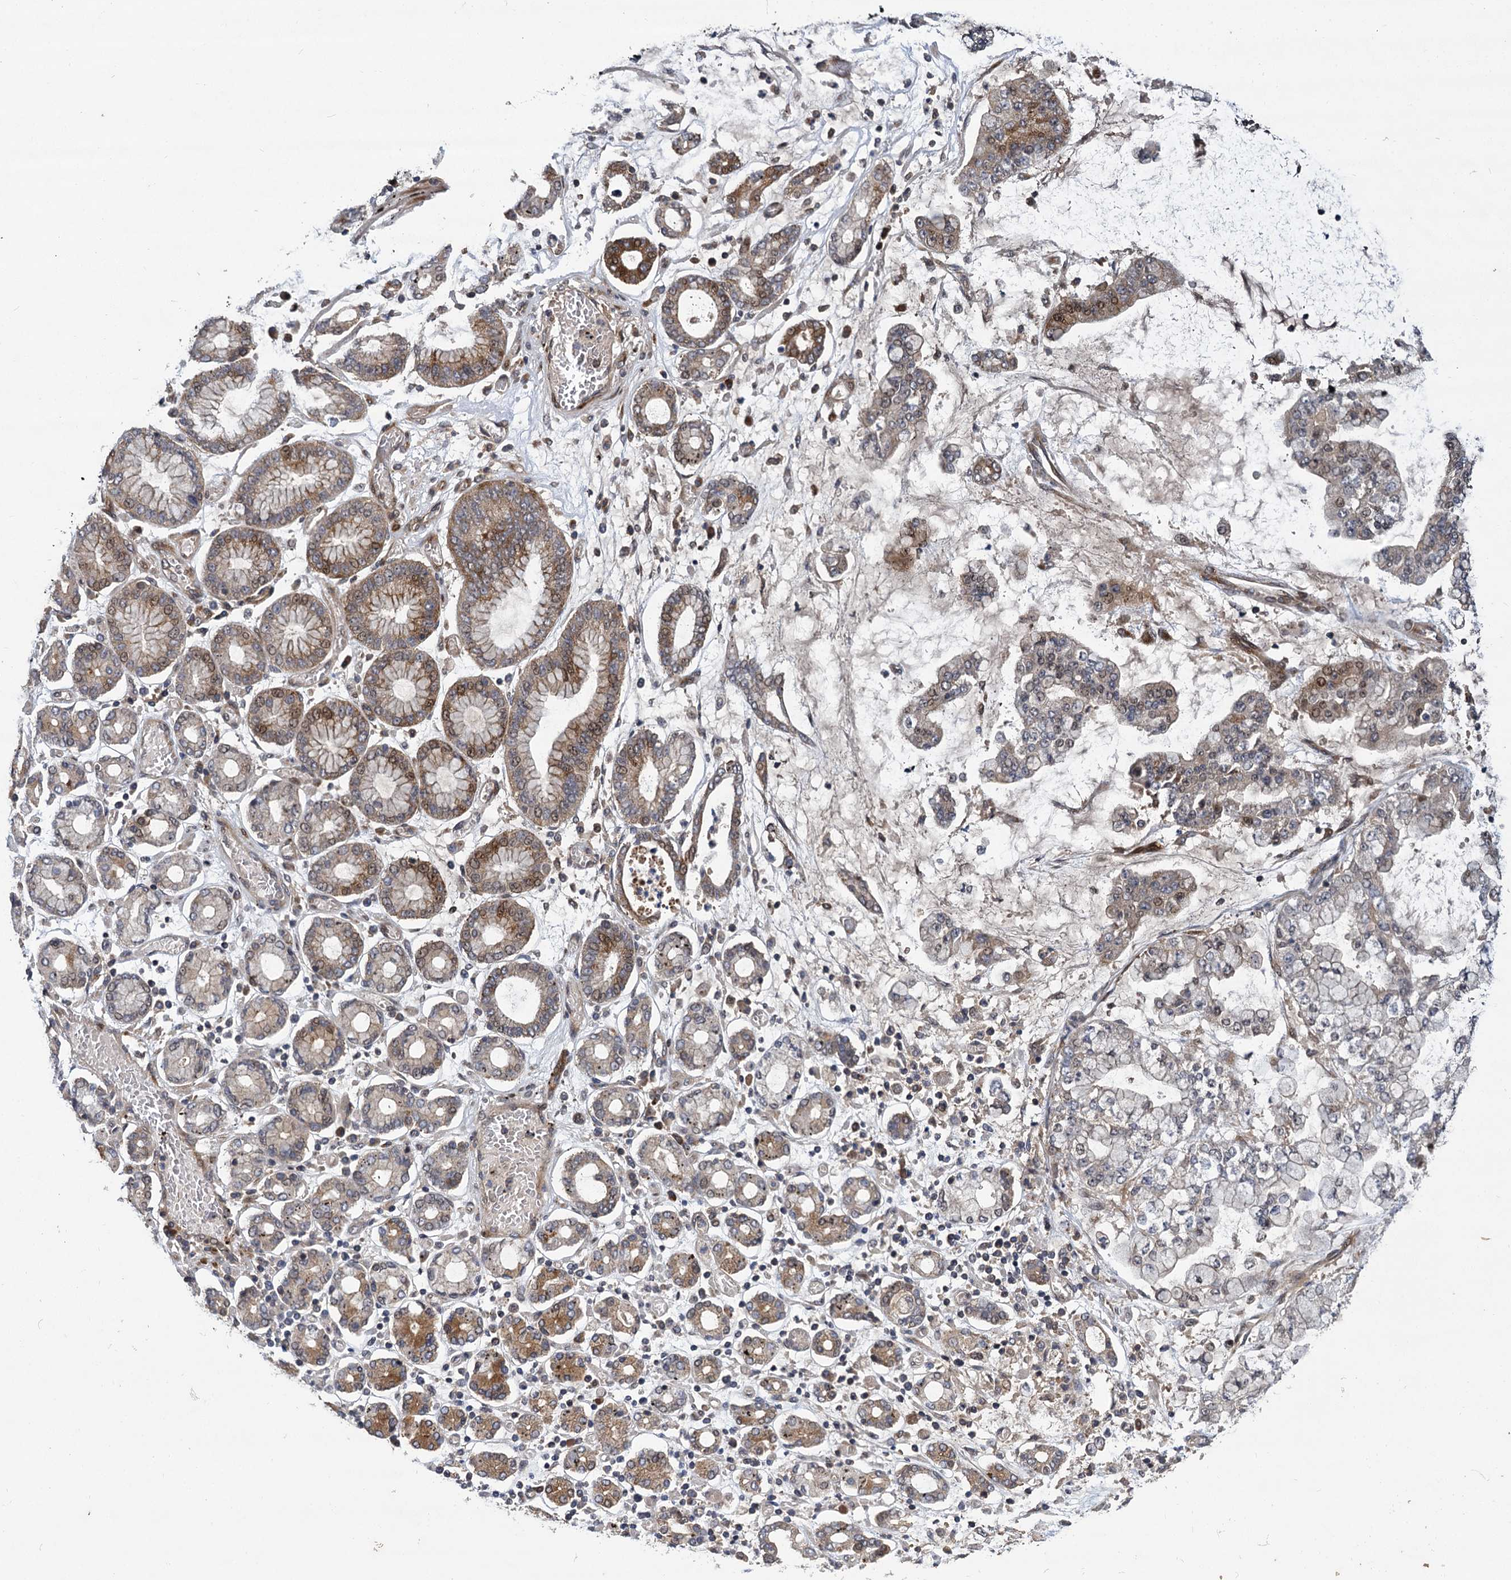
{"staining": {"intensity": "moderate", "quantity": "<25%", "location": "cytoplasmic/membranous,nuclear"}, "tissue": "stomach cancer", "cell_type": "Tumor cells", "image_type": "cancer", "snomed": [{"axis": "morphology", "description": "Normal tissue, NOS"}, {"axis": "morphology", "description": "Adenocarcinoma, NOS"}, {"axis": "topography", "description": "Stomach, upper"}, {"axis": "topography", "description": "Stomach"}], "caption": "Human stomach cancer (adenocarcinoma) stained for a protein (brown) demonstrates moderate cytoplasmic/membranous and nuclear positive expression in approximately <25% of tumor cells.", "gene": "INPPL1", "patient": {"sex": "male", "age": 76}}